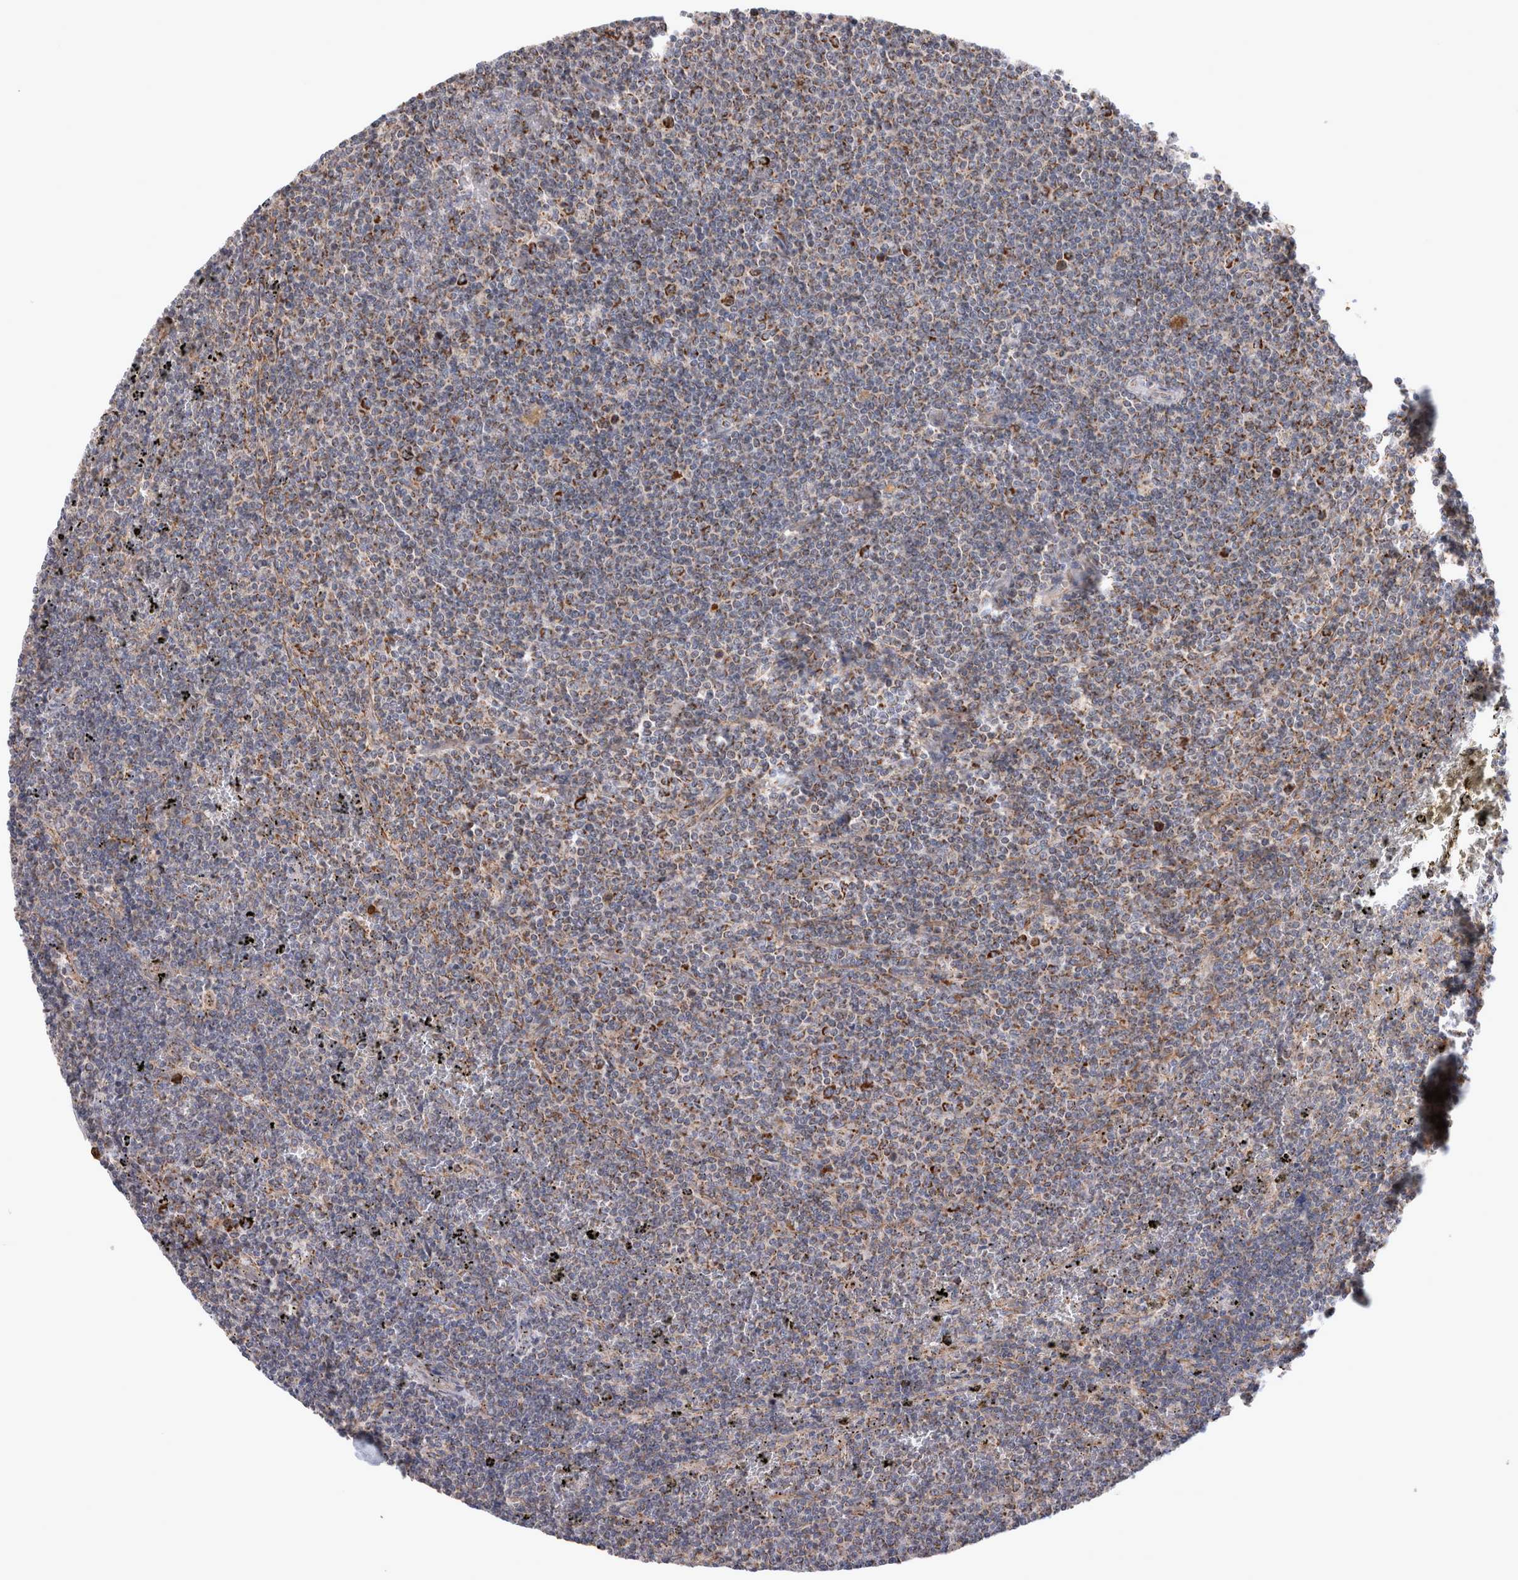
{"staining": {"intensity": "moderate", "quantity": "<25%", "location": "cytoplasmic/membranous"}, "tissue": "lymphoma", "cell_type": "Tumor cells", "image_type": "cancer", "snomed": [{"axis": "morphology", "description": "Malignant lymphoma, non-Hodgkin's type, Low grade"}, {"axis": "topography", "description": "Spleen"}], "caption": "Lymphoma tissue demonstrates moderate cytoplasmic/membranous staining in approximately <25% of tumor cells (Stains: DAB (3,3'-diaminobenzidine) in brown, nuclei in blue, Microscopy: brightfield microscopy at high magnification).", "gene": "MRPS28", "patient": {"sex": "female", "age": 50}}